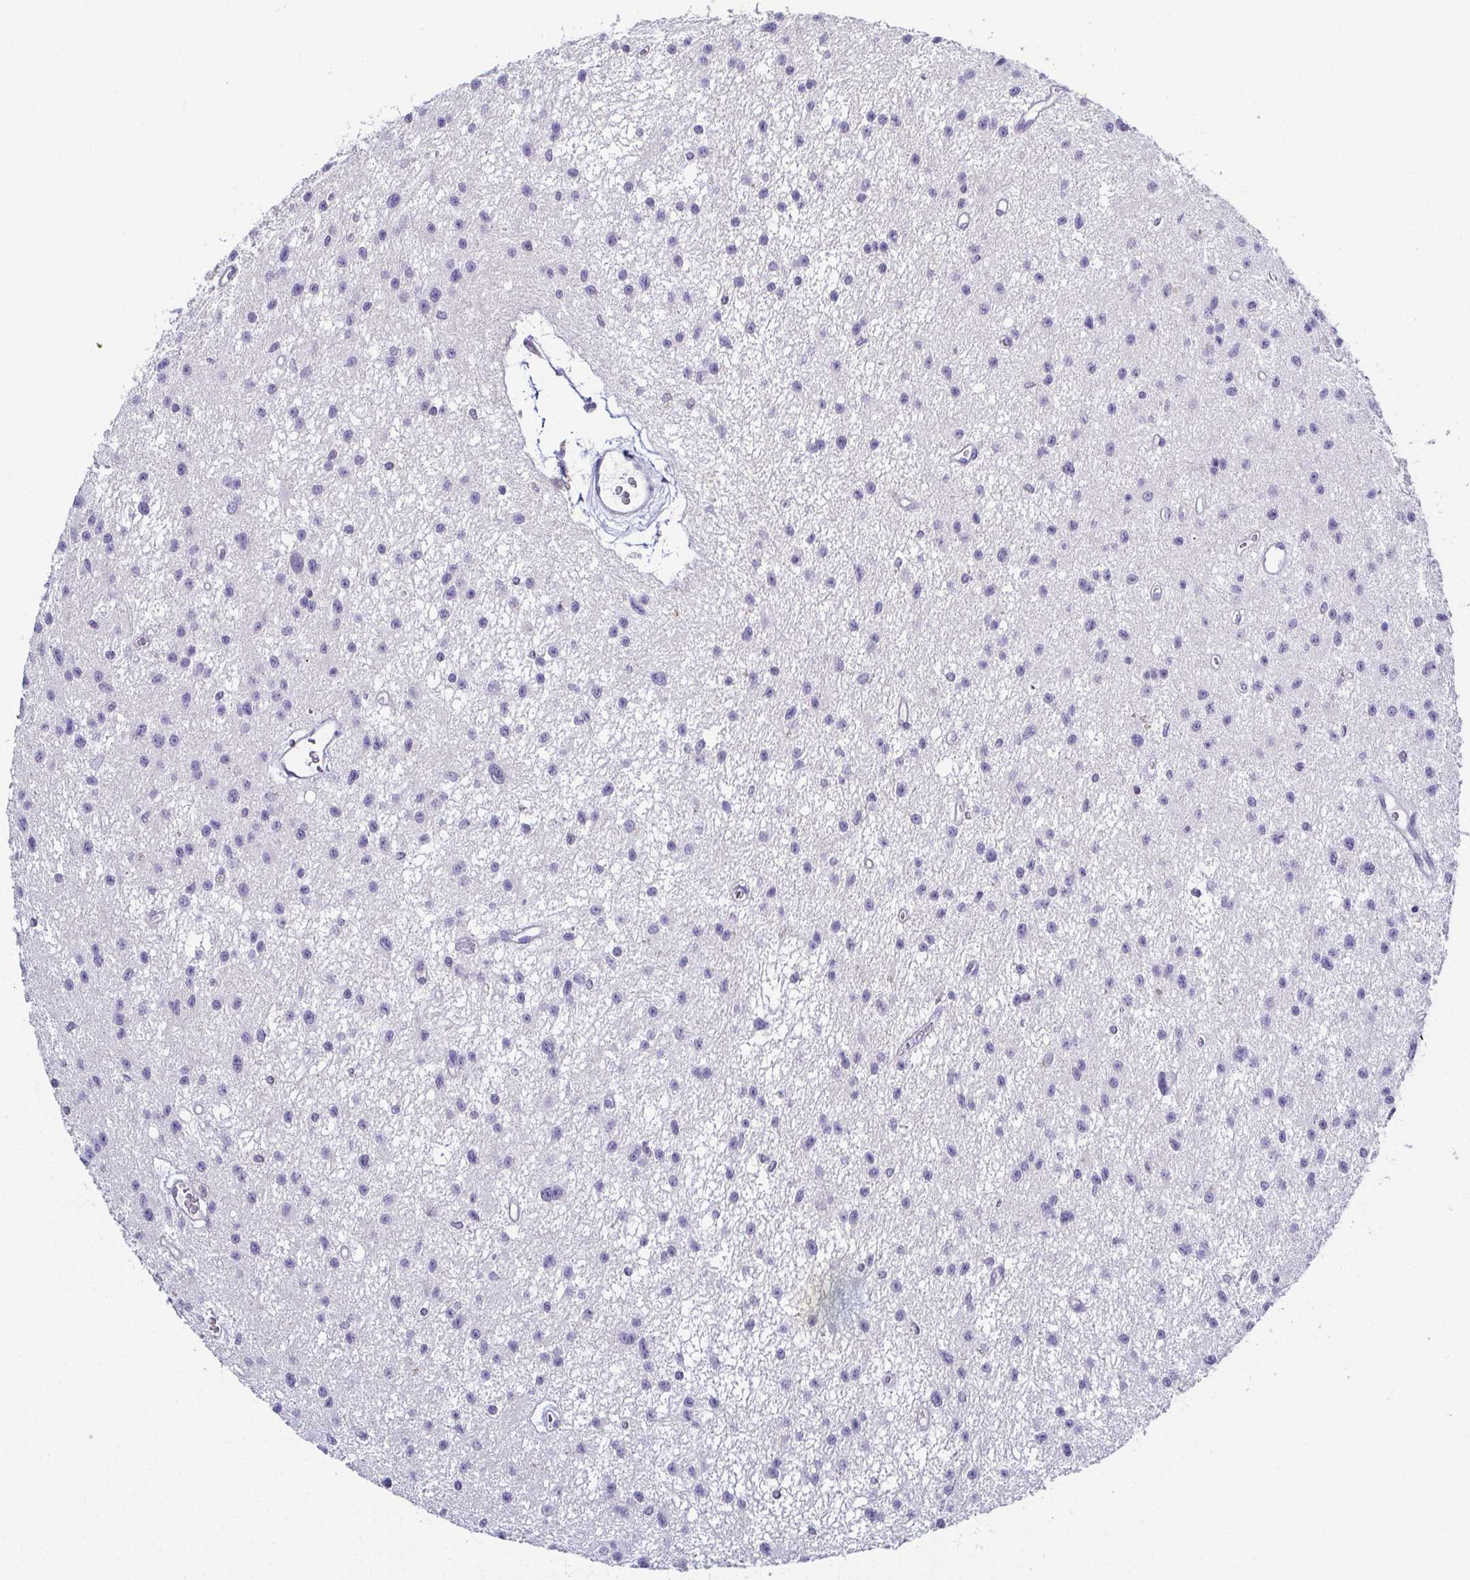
{"staining": {"intensity": "negative", "quantity": "none", "location": "none"}, "tissue": "glioma", "cell_type": "Tumor cells", "image_type": "cancer", "snomed": [{"axis": "morphology", "description": "Glioma, malignant, Low grade"}, {"axis": "topography", "description": "Brain"}], "caption": "Micrograph shows no protein staining in tumor cells of malignant low-grade glioma tissue. (Brightfield microscopy of DAB IHC at high magnification).", "gene": "RNASE7", "patient": {"sex": "male", "age": 43}}